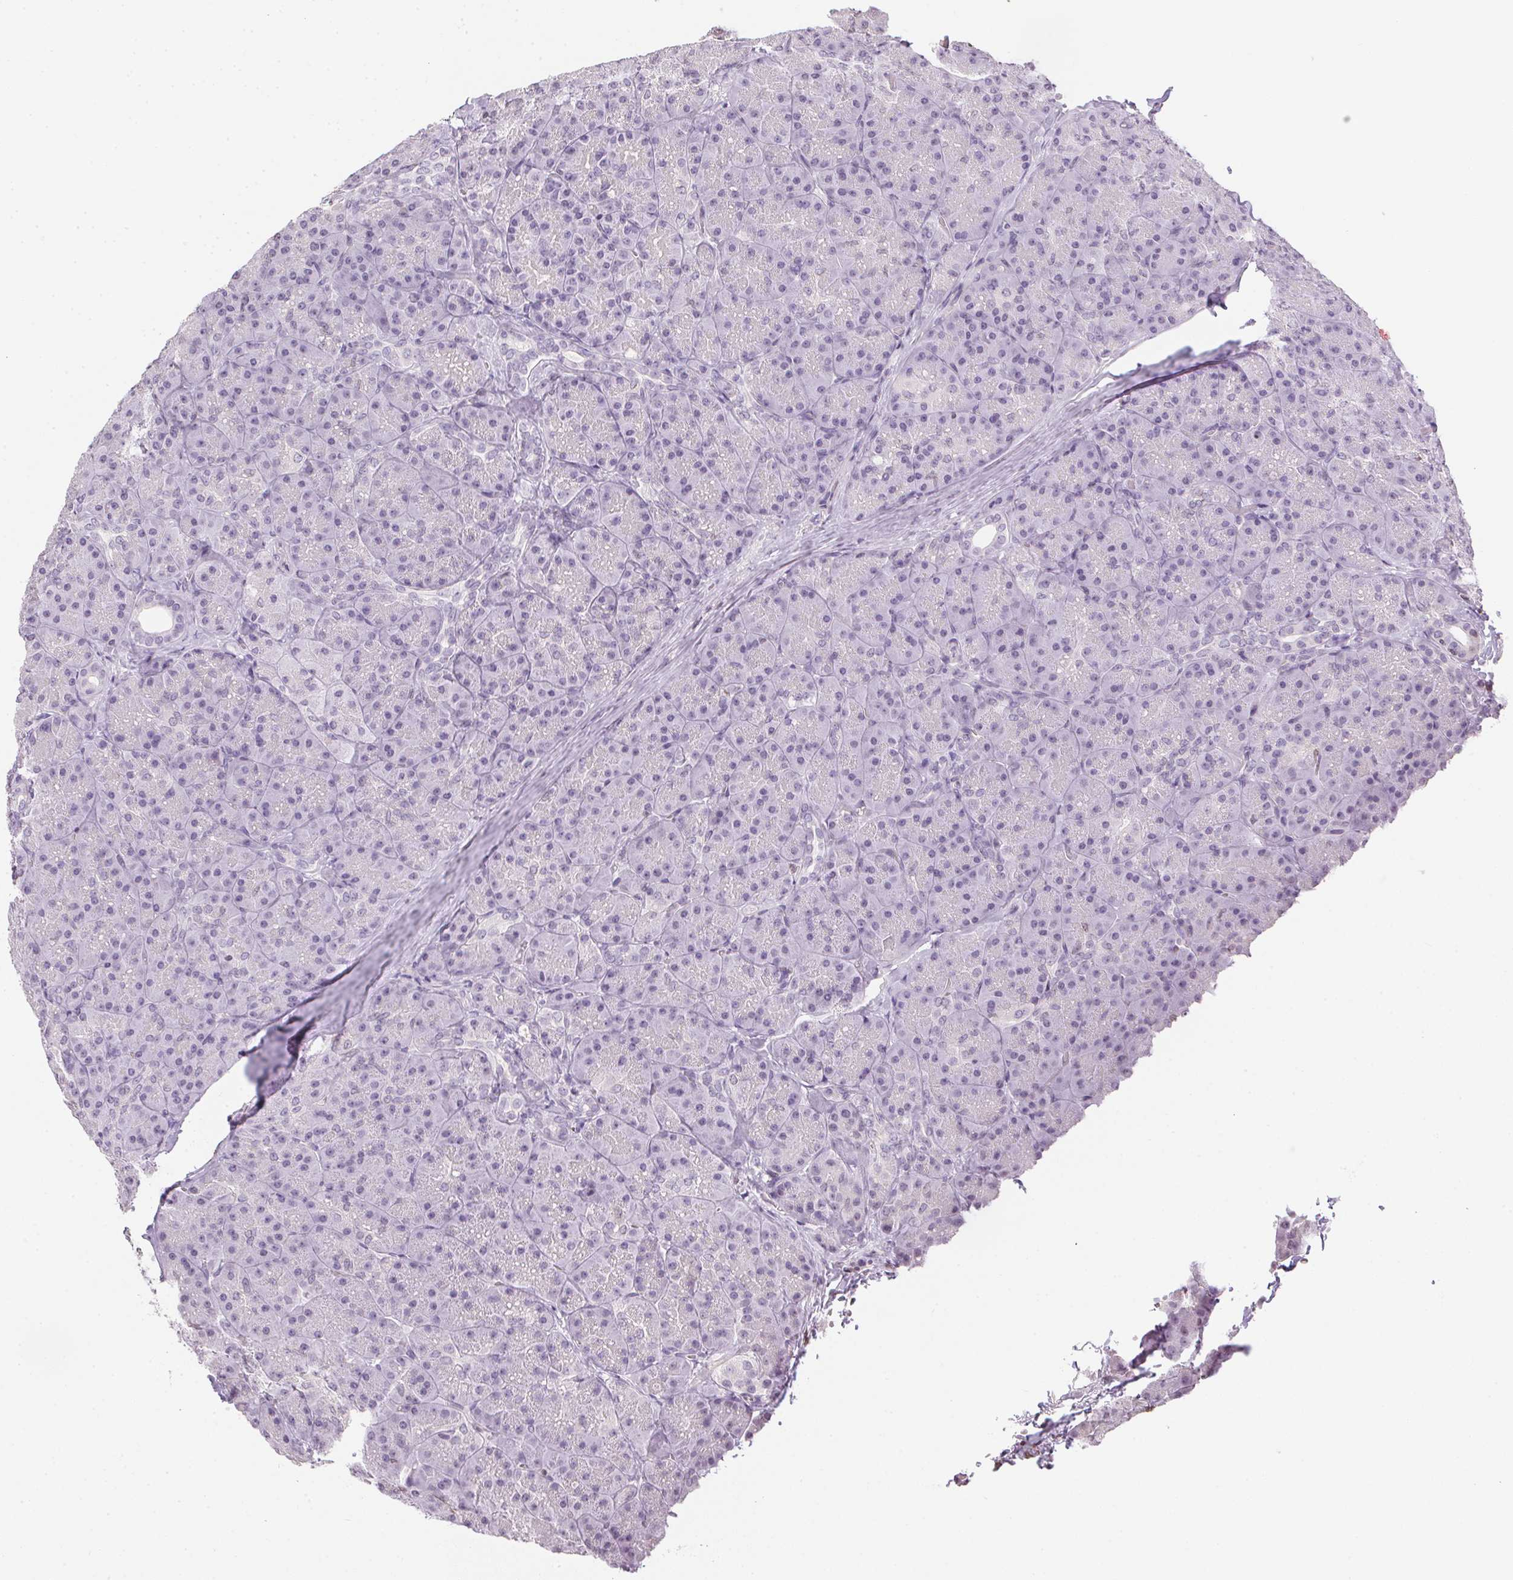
{"staining": {"intensity": "negative", "quantity": "none", "location": "none"}, "tissue": "pancreas", "cell_type": "Exocrine glandular cells", "image_type": "normal", "snomed": [{"axis": "morphology", "description": "Normal tissue, NOS"}, {"axis": "topography", "description": "Pancreas"}], "caption": "Exocrine glandular cells show no significant positivity in normal pancreas. Brightfield microscopy of immunohistochemistry (IHC) stained with DAB (brown) and hematoxylin (blue), captured at high magnification.", "gene": "PRL", "patient": {"sex": "male", "age": 57}}